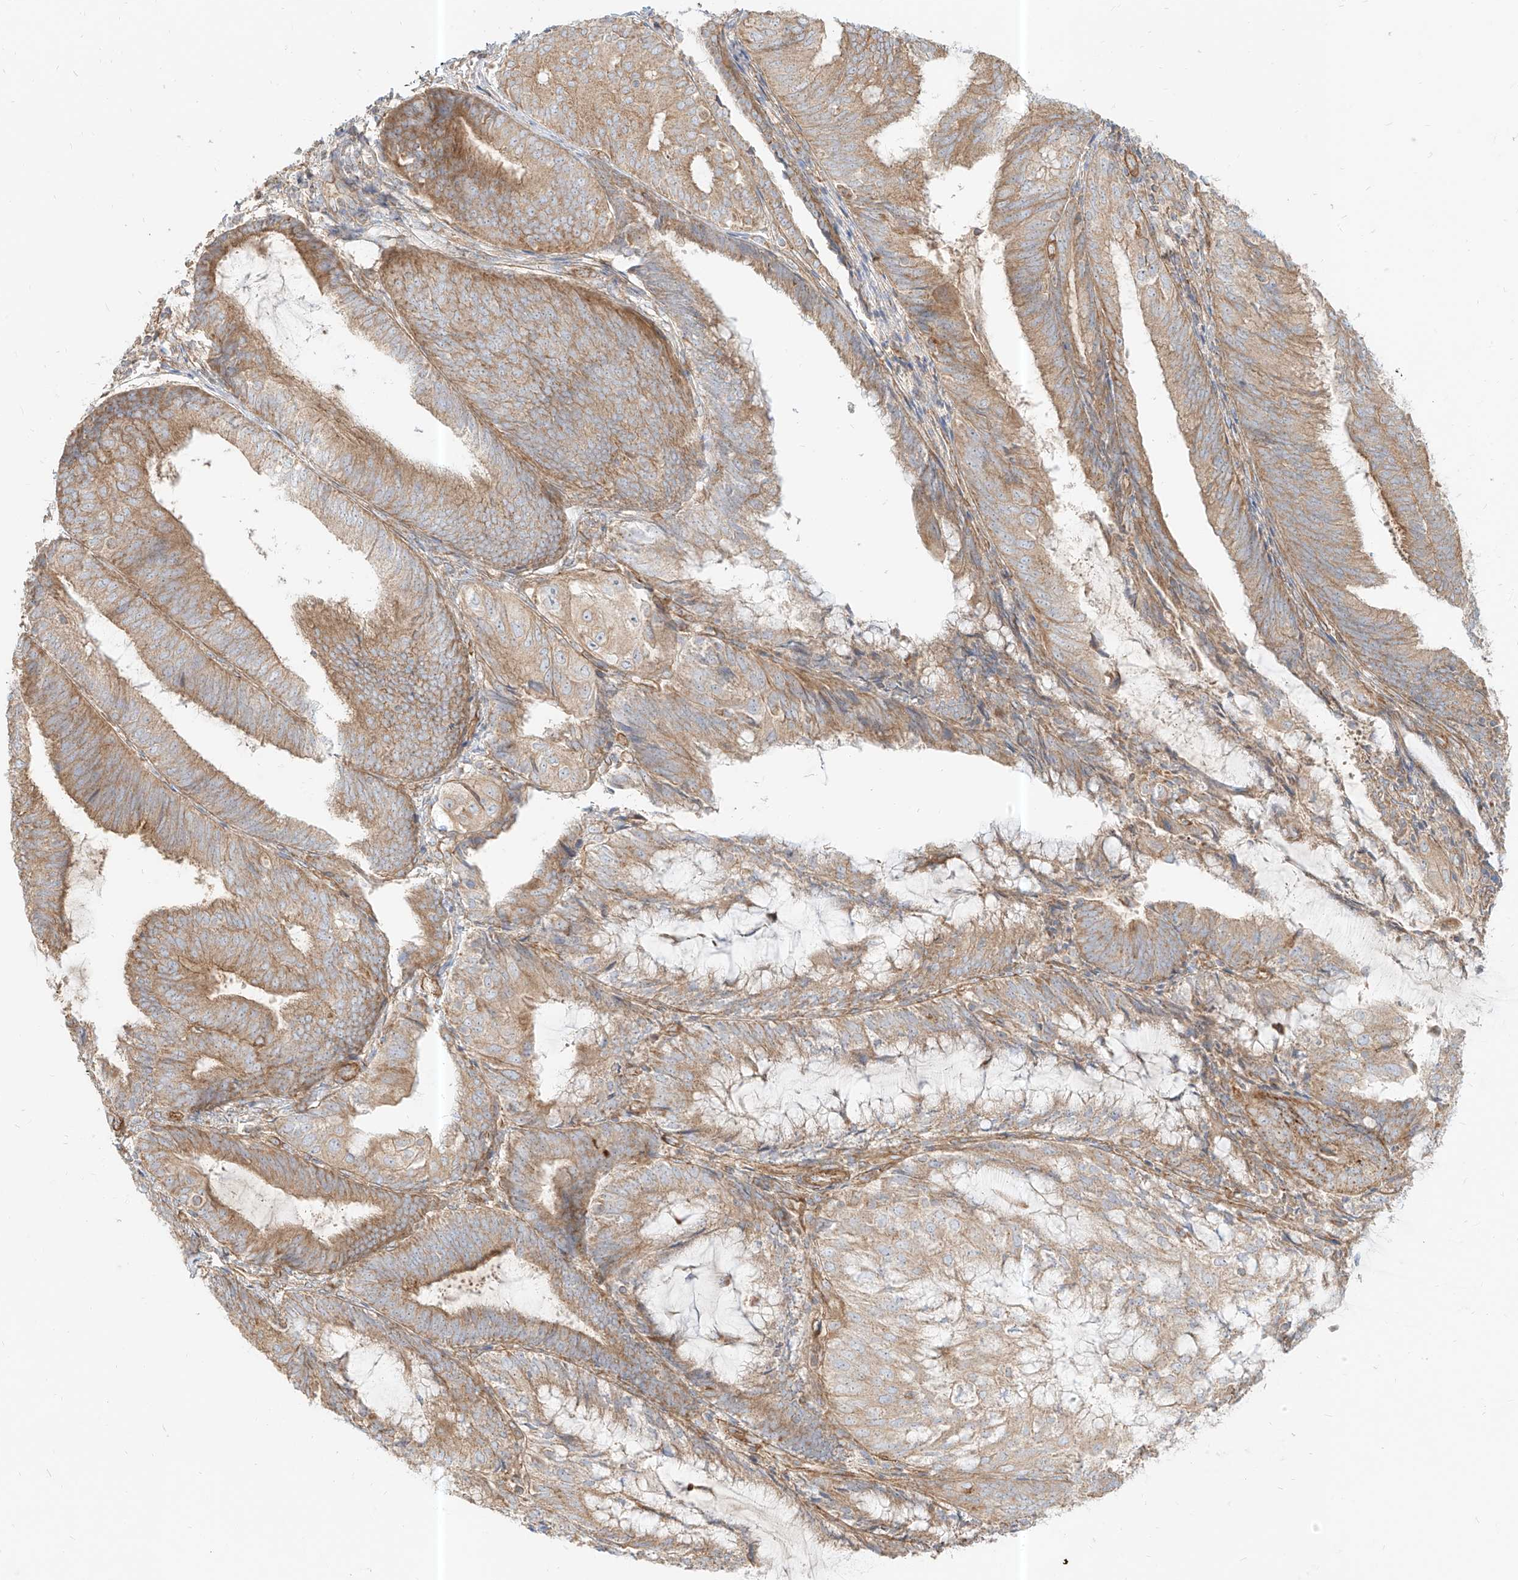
{"staining": {"intensity": "moderate", "quantity": "25%-75%", "location": "cytoplasmic/membranous"}, "tissue": "endometrial cancer", "cell_type": "Tumor cells", "image_type": "cancer", "snomed": [{"axis": "morphology", "description": "Adenocarcinoma, NOS"}, {"axis": "topography", "description": "Endometrium"}], "caption": "A brown stain shows moderate cytoplasmic/membranous staining of a protein in human endometrial adenocarcinoma tumor cells. Ihc stains the protein in brown and the nuclei are stained blue.", "gene": "PLCL1", "patient": {"sex": "female", "age": 81}}